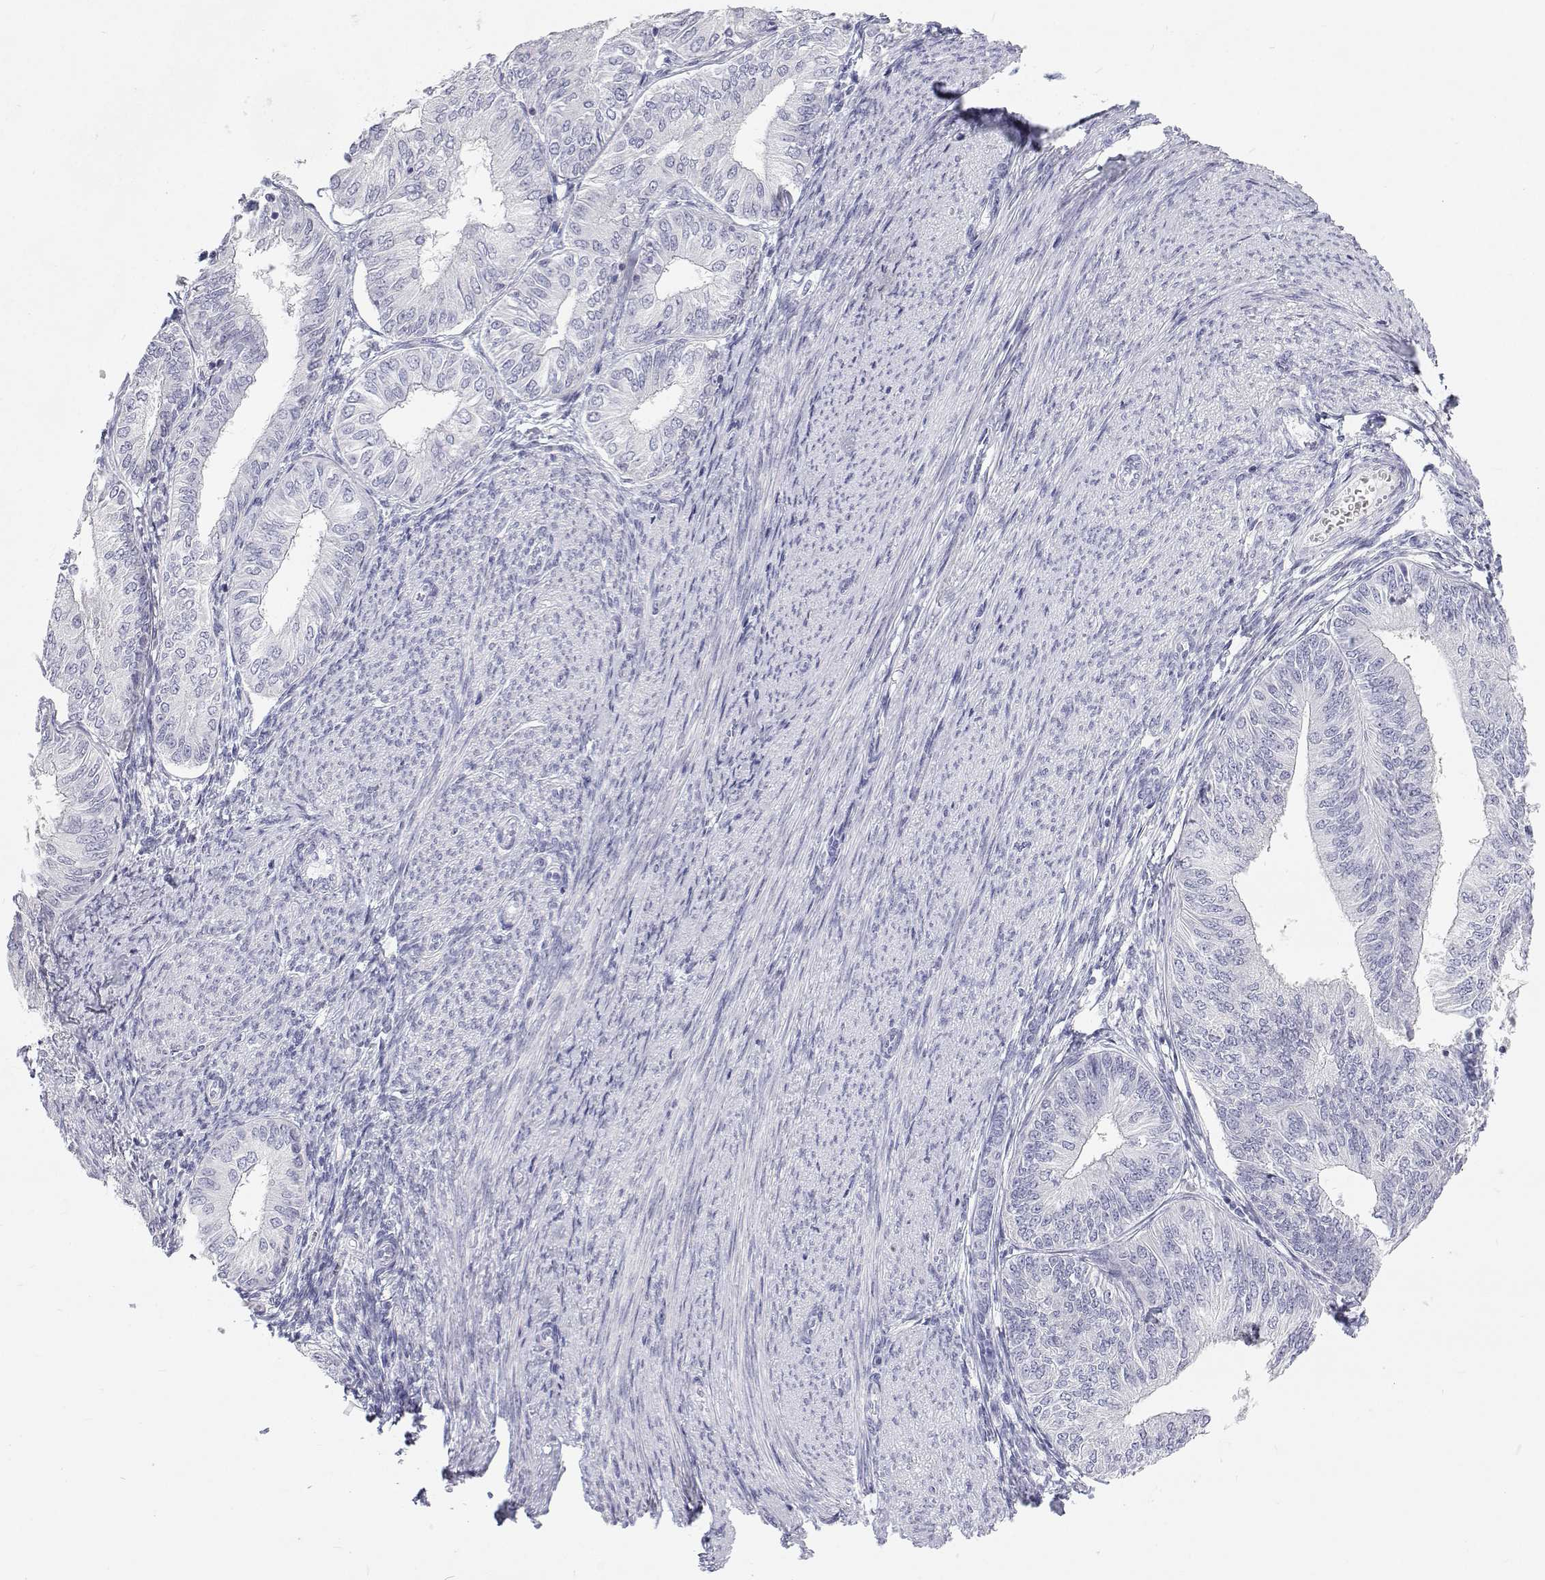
{"staining": {"intensity": "negative", "quantity": "none", "location": "none"}, "tissue": "endometrial cancer", "cell_type": "Tumor cells", "image_type": "cancer", "snomed": [{"axis": "morphology", "description": "Adenocarcinoma, NOS"}, {"axis": "topography", "description": "Endometrium"}], "caption": "High power microscopy micrograph of an IHC photomicrograph of endometrial adenocarcinoma, revealing no significant expression in tumor cells.", "gene": "TTN", "patient": {"sex": "female", "age": 58}}